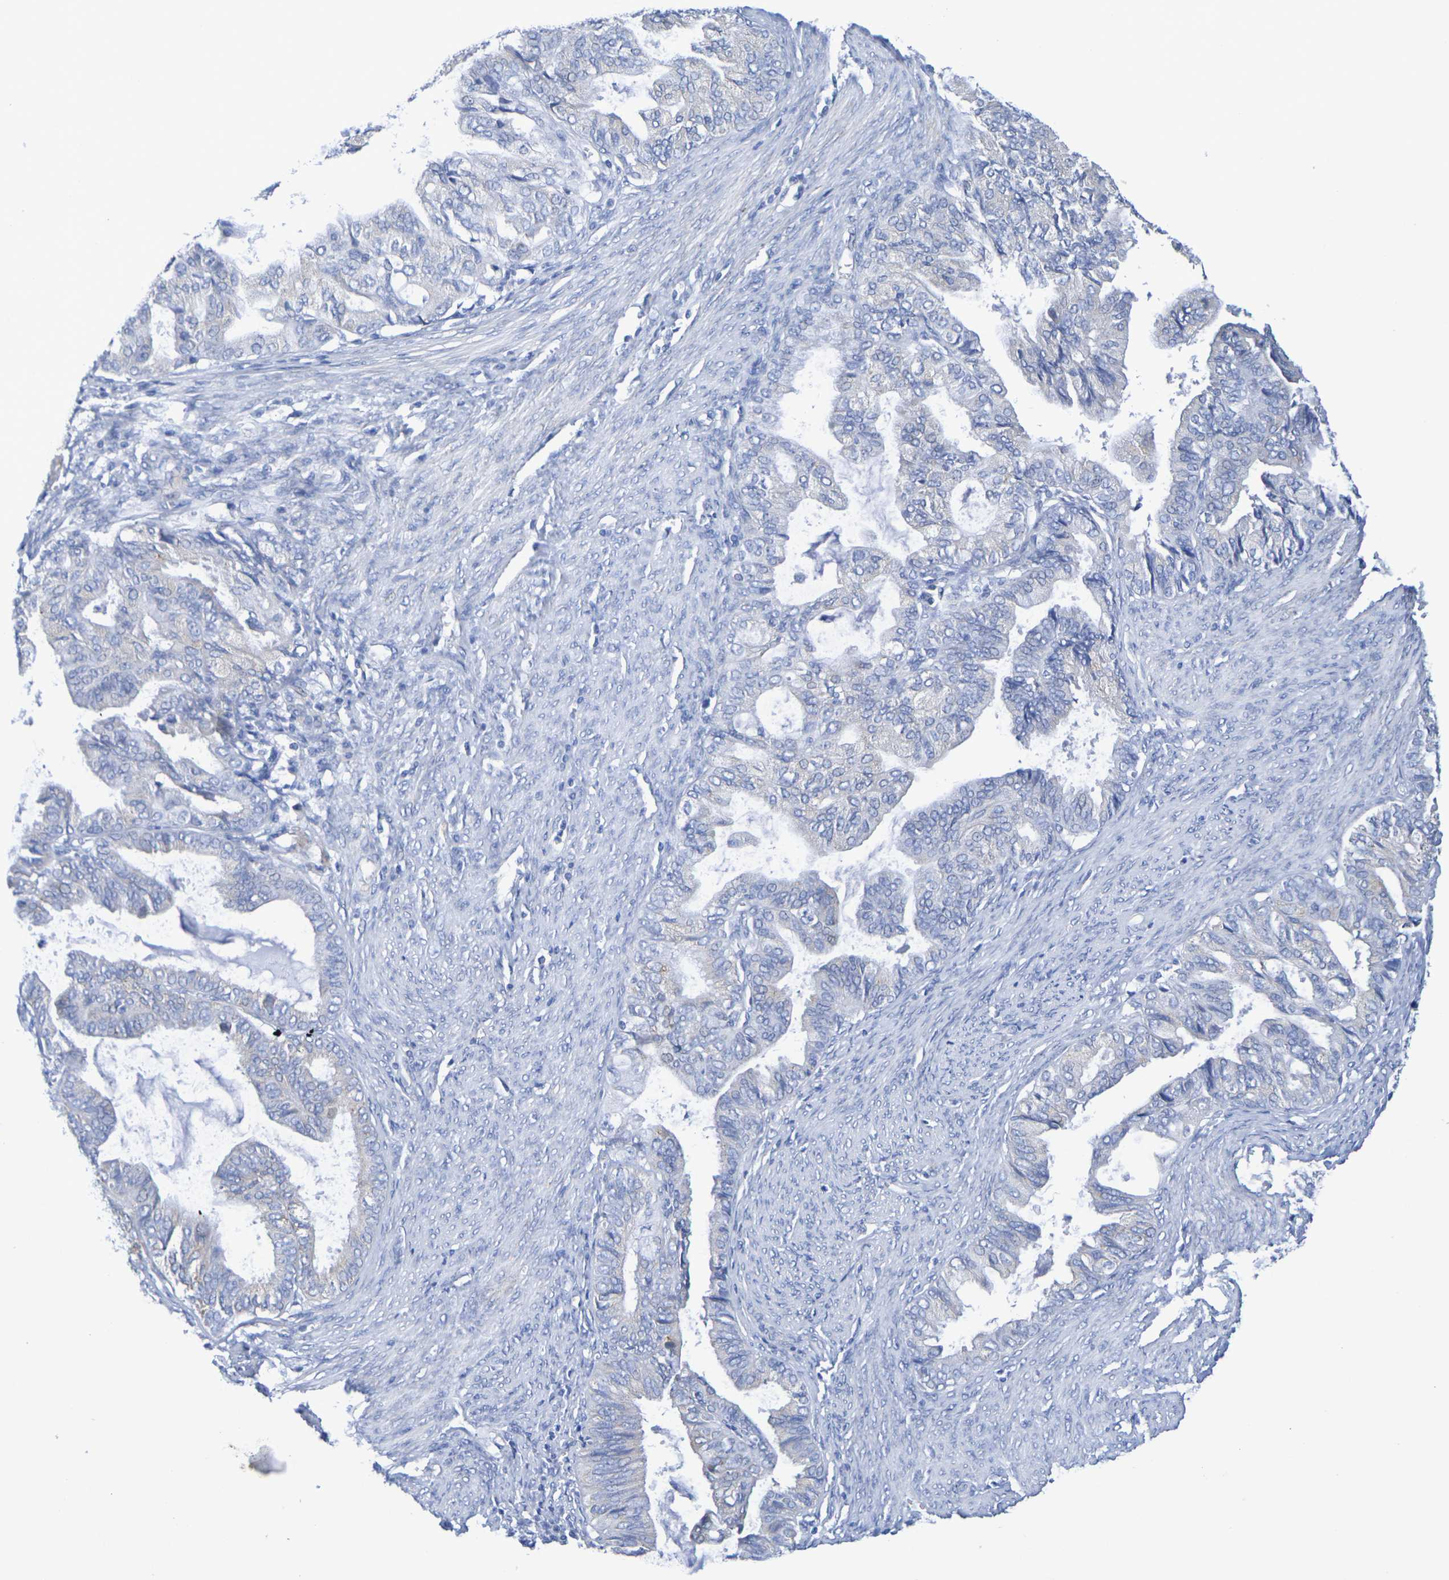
{"staining": {"intensity": "negative", "quantity": "none", "location": "none"}, "tissue": "endometrial cancer", "cell_type": "Tumor cells", "image_type": "cancer", "snomed": [{"axis": "morphology", "description": "Adenocarcinoma, NOS"}, {"axis": "topography", "description": "Endometrium"}], "caption": "An image of human endometrial adenocarcinoma is negative for staining in tumor cells.", "gene": "TMCC3", "patient": {"sex": "female", "age": 86}}